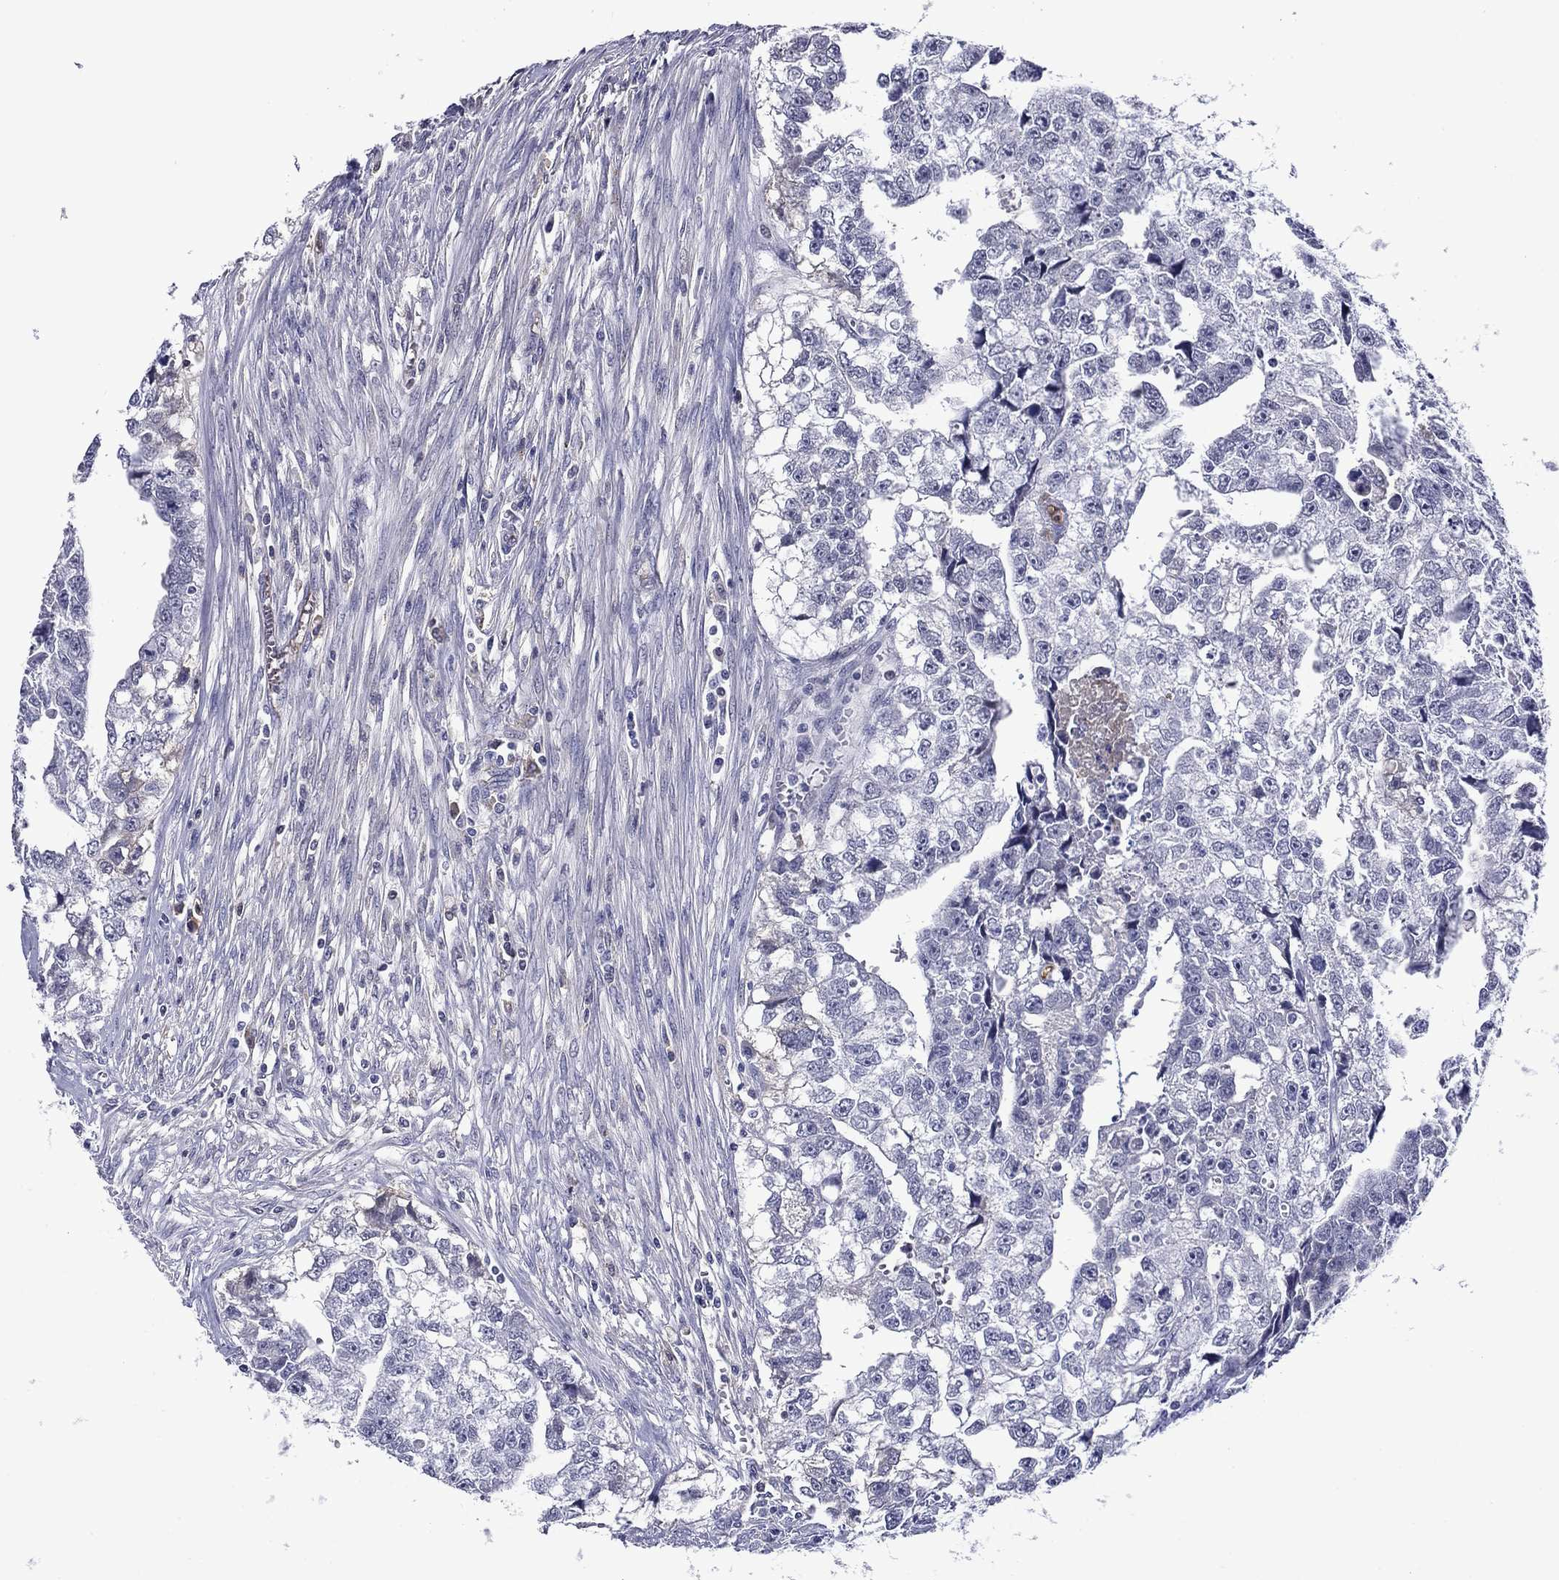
{"staining": {"intensity": "negative", "quantity": "none", "location": "none"}, "tissue": "testis cancer", "cell_type": "Tumor cells", "image_type": "cancer", "snomed": [{"axis": "morphology", "description": "Carcinoma, Embryonal, NOS"}, {"axis": "morphology", "description": "Teratoma, malignant, NOS"}, {"axis": "topography", "description": "Testis"}], "caption": "This is an immunohistochemistry (IHC) image of human testis cancer (malignant teratoma). There is no staining in tumor cells.", "gene": "APOA2", "patient": {"sex": "male", "age": 44}}